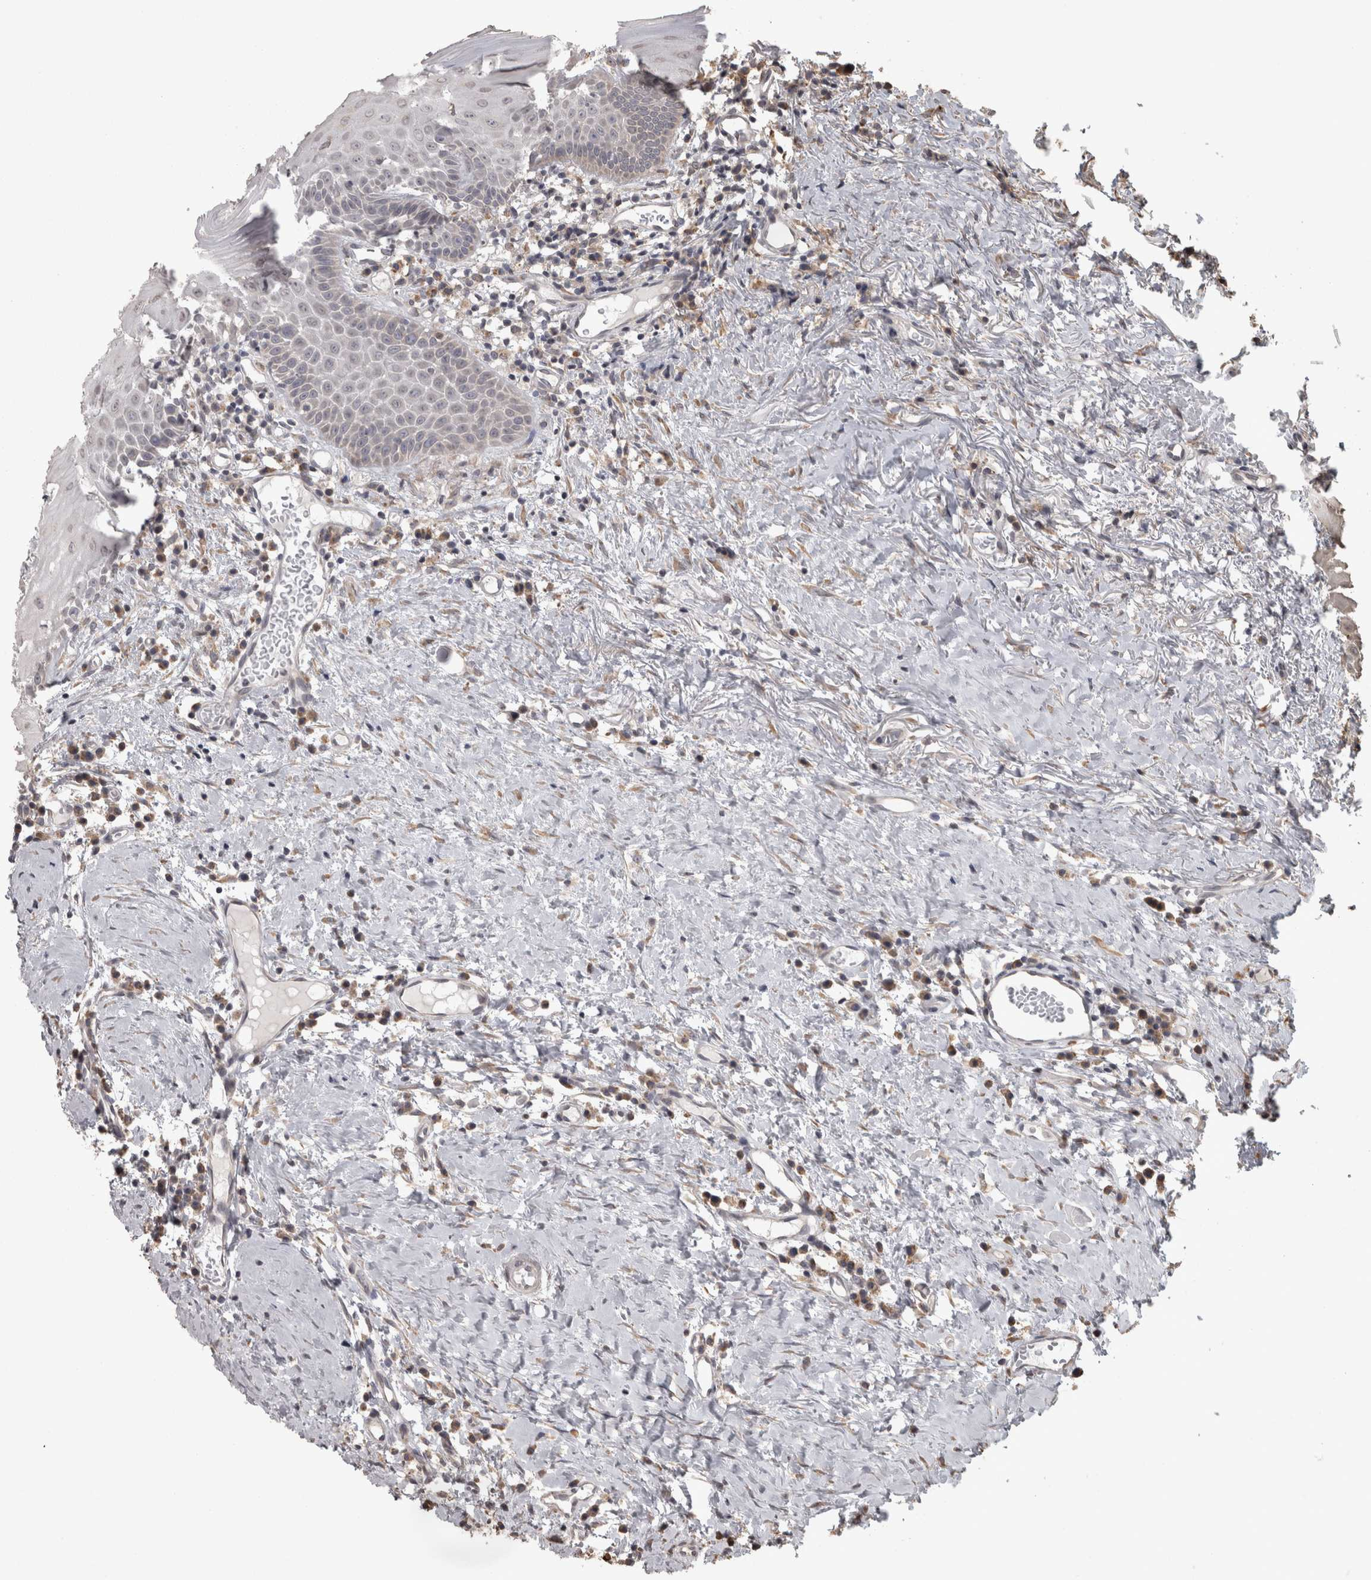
{"staining": {"intensity": "weak", "quantity": "<25%", "location": "cytoplasmic/membranous"}, "tissue": "oral mucosa", "cell_type": "Squamous epithelial cells", "image_type": "normal", "snomed": [{"axis": "morphology", "description": "Normal tissue, NOS"}, {"axis": "topography", "description": "Skeletal muscle"}, {"axis": "topography", "description": "Oral tissue"}, {"axis": "topography", "description": "Peripheral nerve tissue"}], "caption": "This is a histopathology image of immunohistochemistry (IHC) staining of unremarkable oral mucosa, which shows no expression in squamous epithelial cells. Brightfield microscopy of immunohistochemistry stained with DAB (brown) and hematoxylin (blue), captured at high magnification.", "gene": "RAB29", "patient": {"sex": "female", "age": 84}}